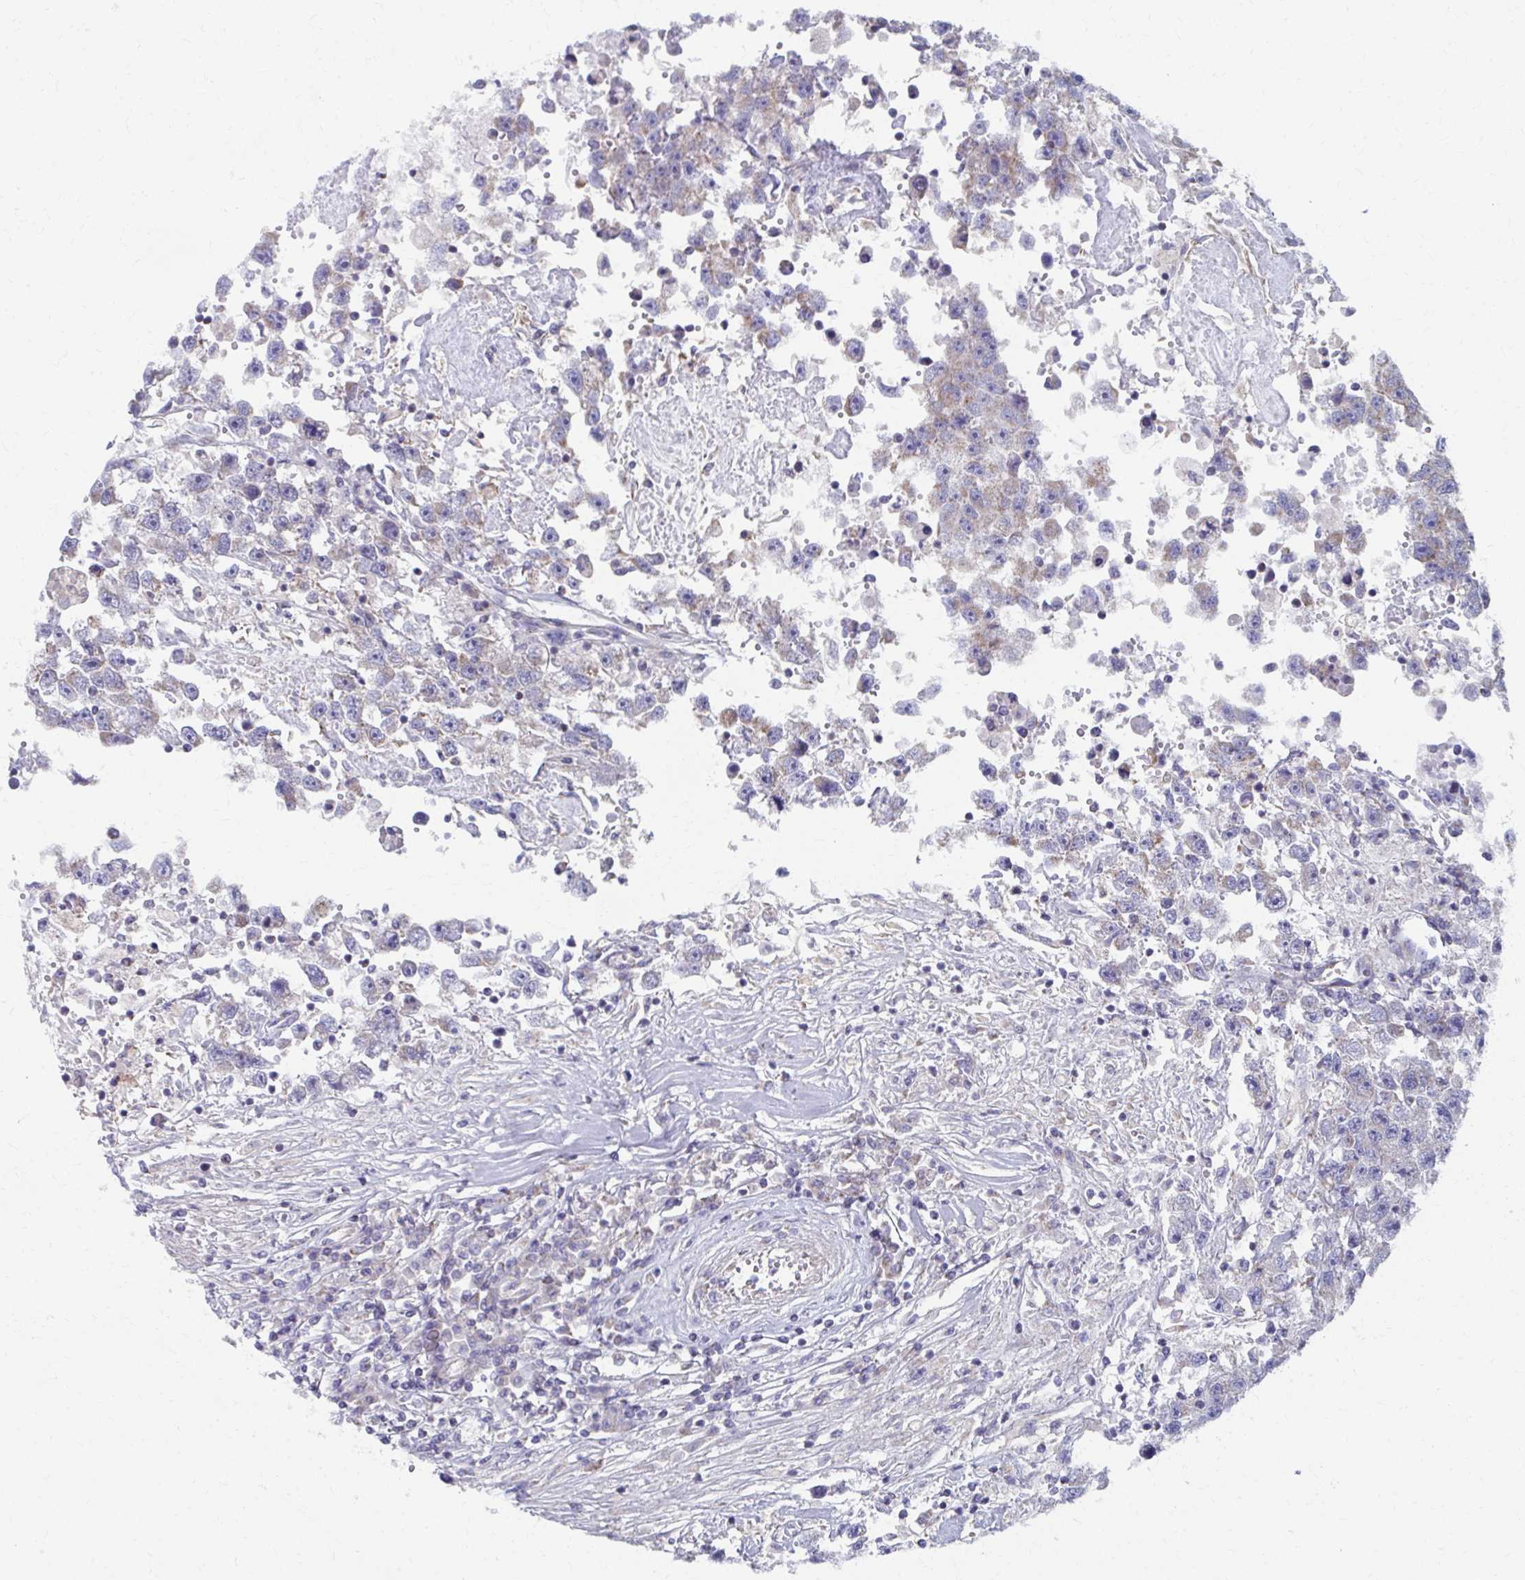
{"staining": {"intensity": "weak", "quantity": "<25%", "location": "cytoplasmic/membranous"}, "tissue": "testis cancer", "cell_type": "Tumor cells", "image_type": "cancer", "snomed": [{"axis": "morphology", "description": "Carcinoma, Embryonal, NOS"}, {"axis": "topography", "description": "Testis"}], "caption": "A high-resolution histopathology image shows immunohistochemistry staining of testis cancer (embryonal carcinoma), which demonstrates no significant expression in tumor cells.", "gene": "RCC1L", "patient": {"sex": "male", "age": 83}}